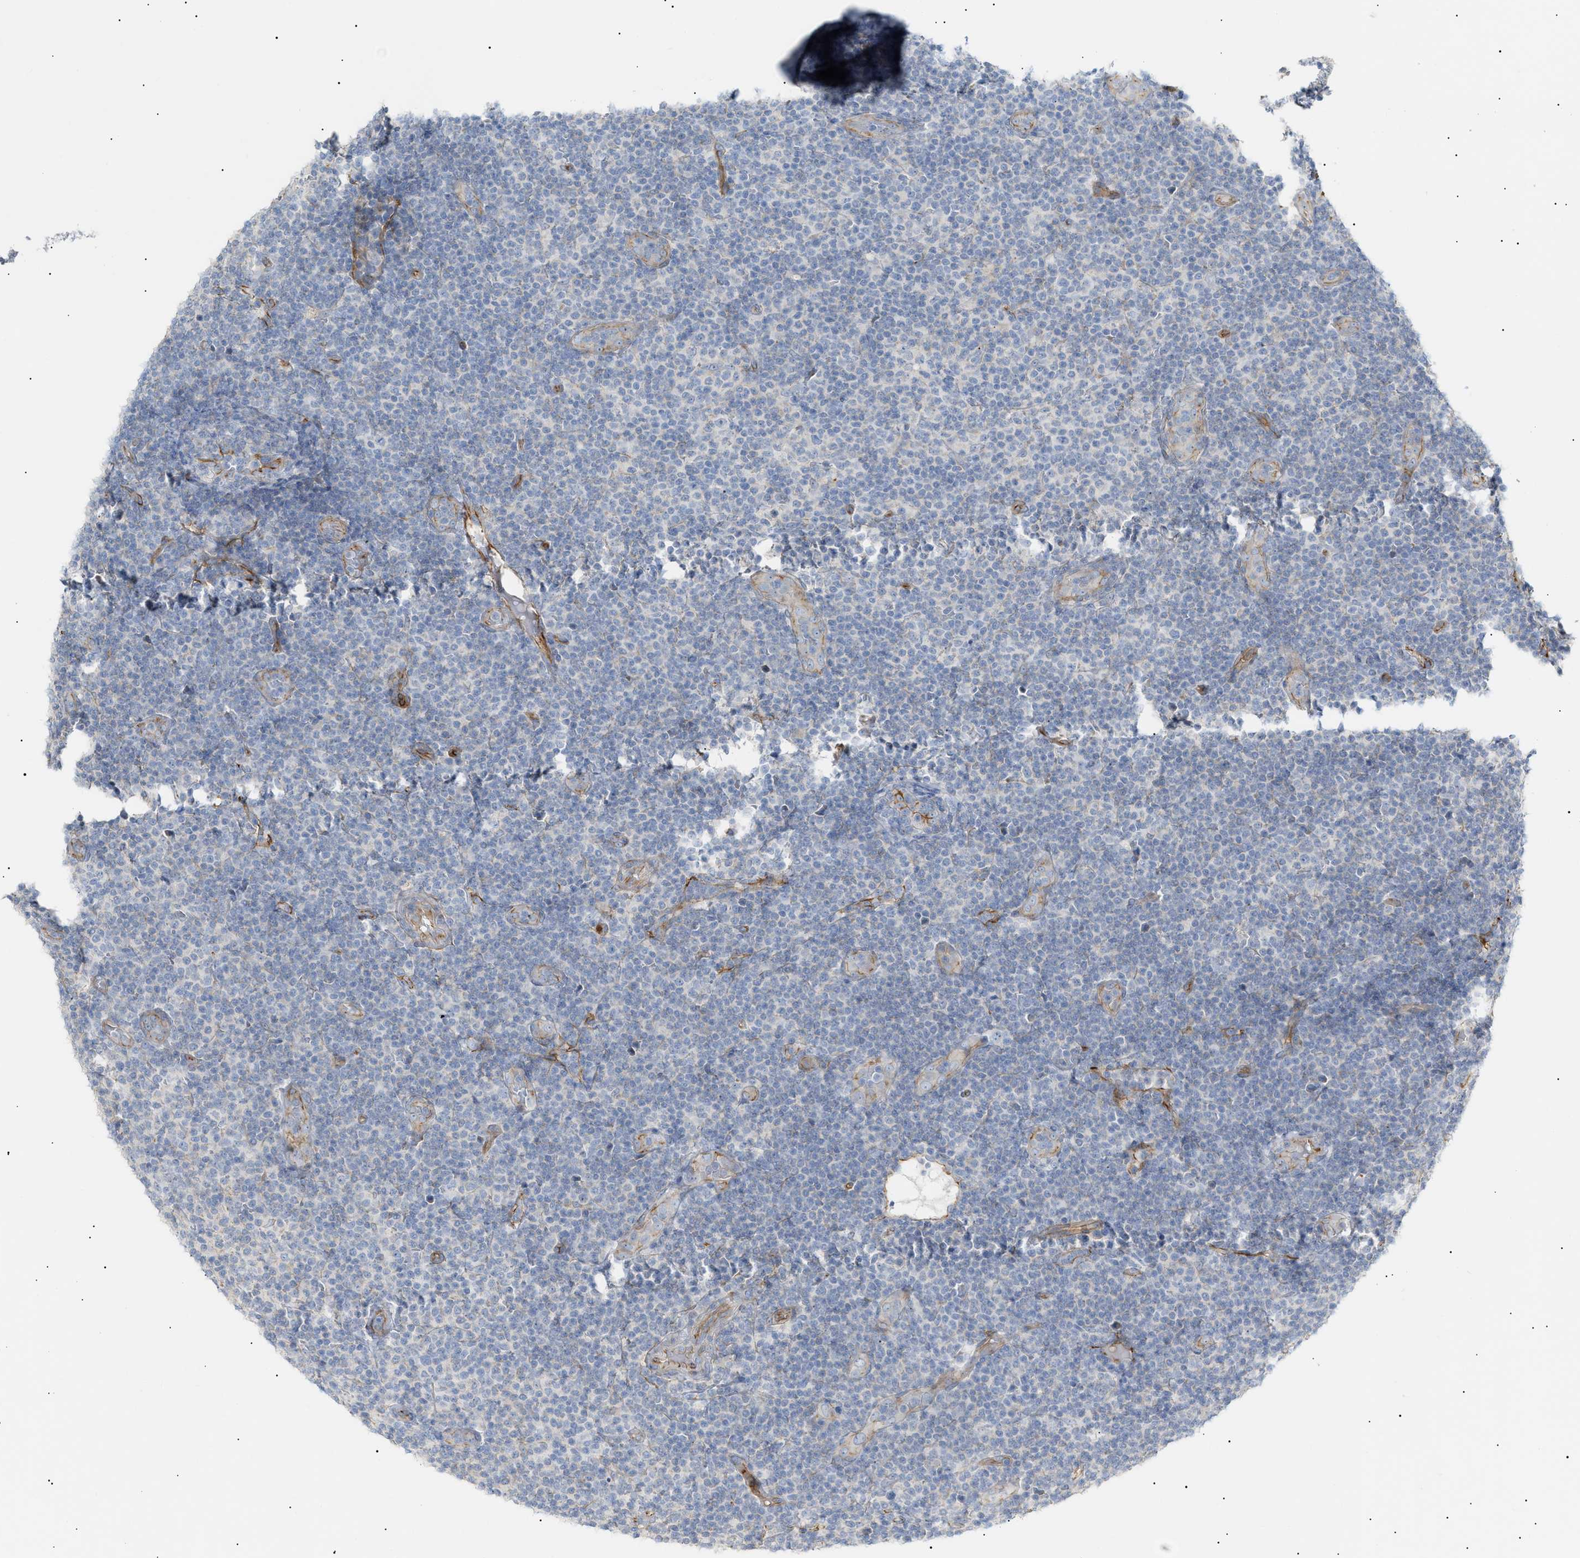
{"staining": {"intensity": "negative", "quantity": "none", "location": "none"}, "tissue": "lymphoma", "cell_type": "Tumor cells", "image_type": "cancer", "snomed": [{"axis": "morphology", "description": "Malignant lymphoma, non-Hodgkin's type, Low grade"}, {"axis": "topography", "description": "Lymph node"}], "caption": "Histopathology image shows no protein positivity in tumor cells of low-grade malignant lymphoma, non-Hodgkin's type tissue.", "gene": "ZFHX2", "patient": {"sex": "male", "age": 83}}